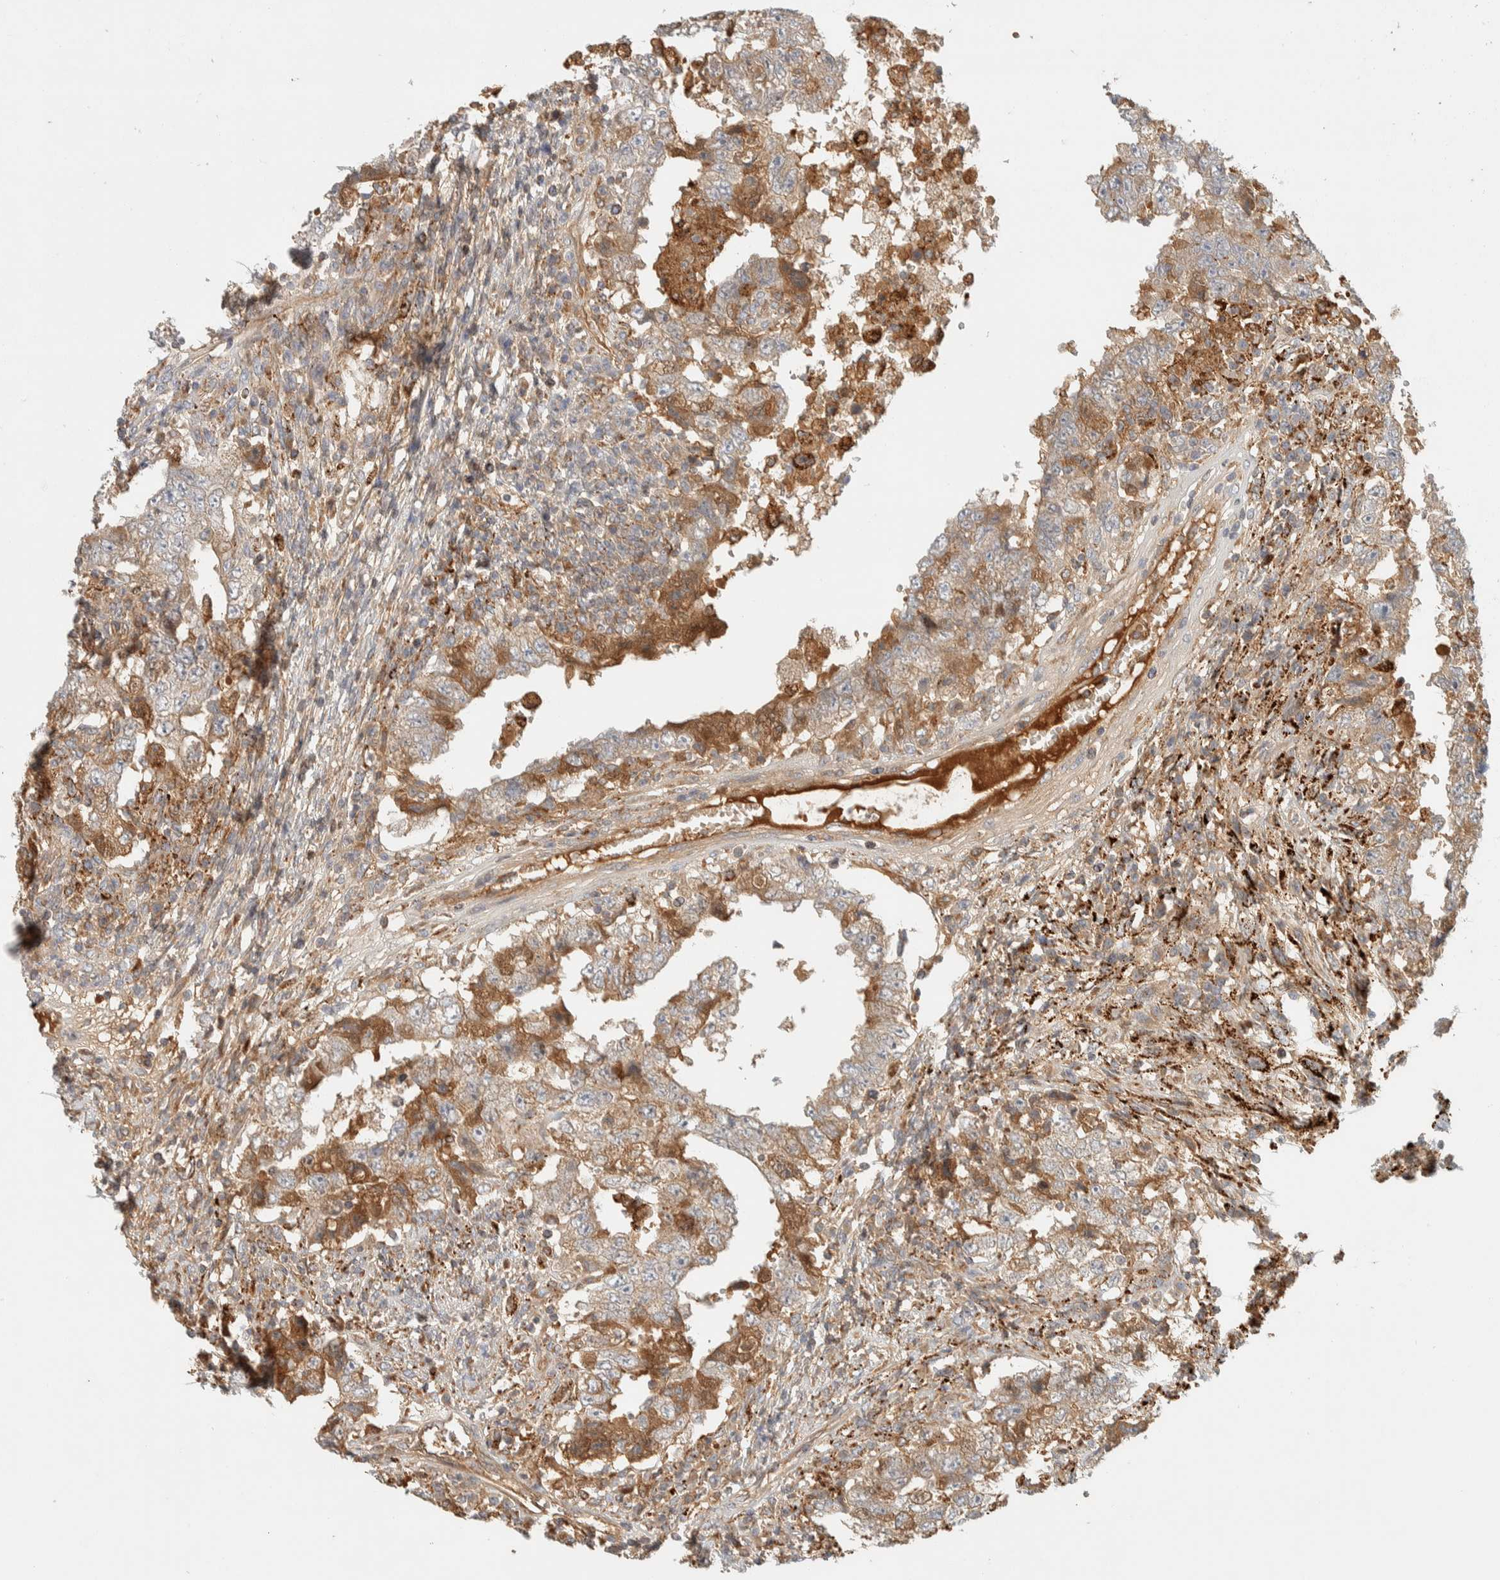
{"staining": {"intensity": "moderate", "quantity": ">75%", "location": "cytoplasmic/membranous"}, "tissue": "testis cancer", "cell_type": "Tumor cells", "image_type": "cancer", "snomed": [{"axis": "morphology", "description": "Carcinoma, Embryonal, NOS"}, {"axis": "topography", "description": "Testis"}], "caption": "This image reveals immunohistochemistry staining of human testis cancer, with medium moderate cytoplasmic/membranous positivity in about >75% of tumor cells.", "gene": "FAM167A", "patient": {"sex": "male", "age": 26}}